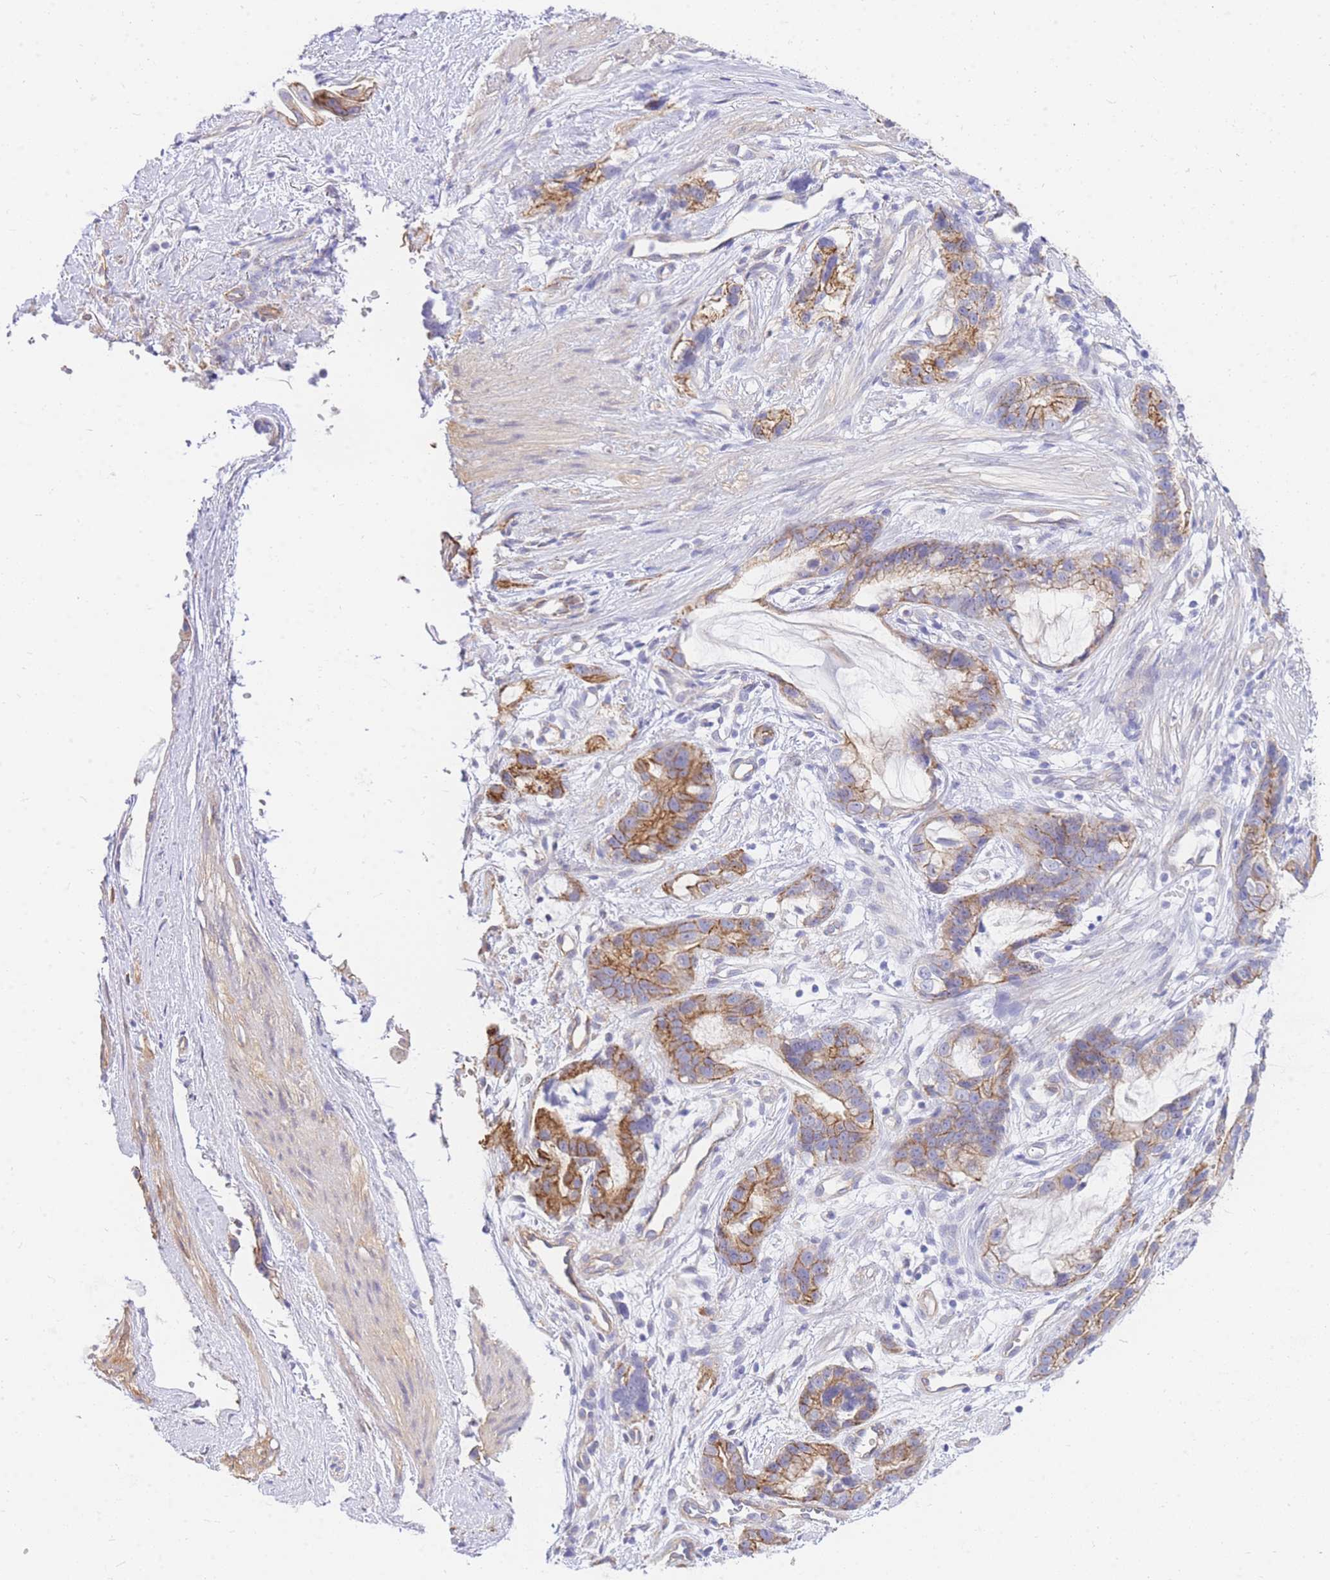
{"staining": {"intensity": "moderate", "quantity": "25%-75%", "location": "cytoplasmic/membranous"}, "tissue": "stomach cancer", "cell_type": "Tumor cells", "image_type": "cancer", "snomed": [{"axis": "morphology", "description": "Adenocarcinoma, NOS"}, {"axis": "topography", "description": "Stomach"}], "caption": "Human stomach cancer stained with a protein marker displays moderate staining in tumor cells.", "gene": "SRSF12", "patient": {"sex": "male", "age": 55}}